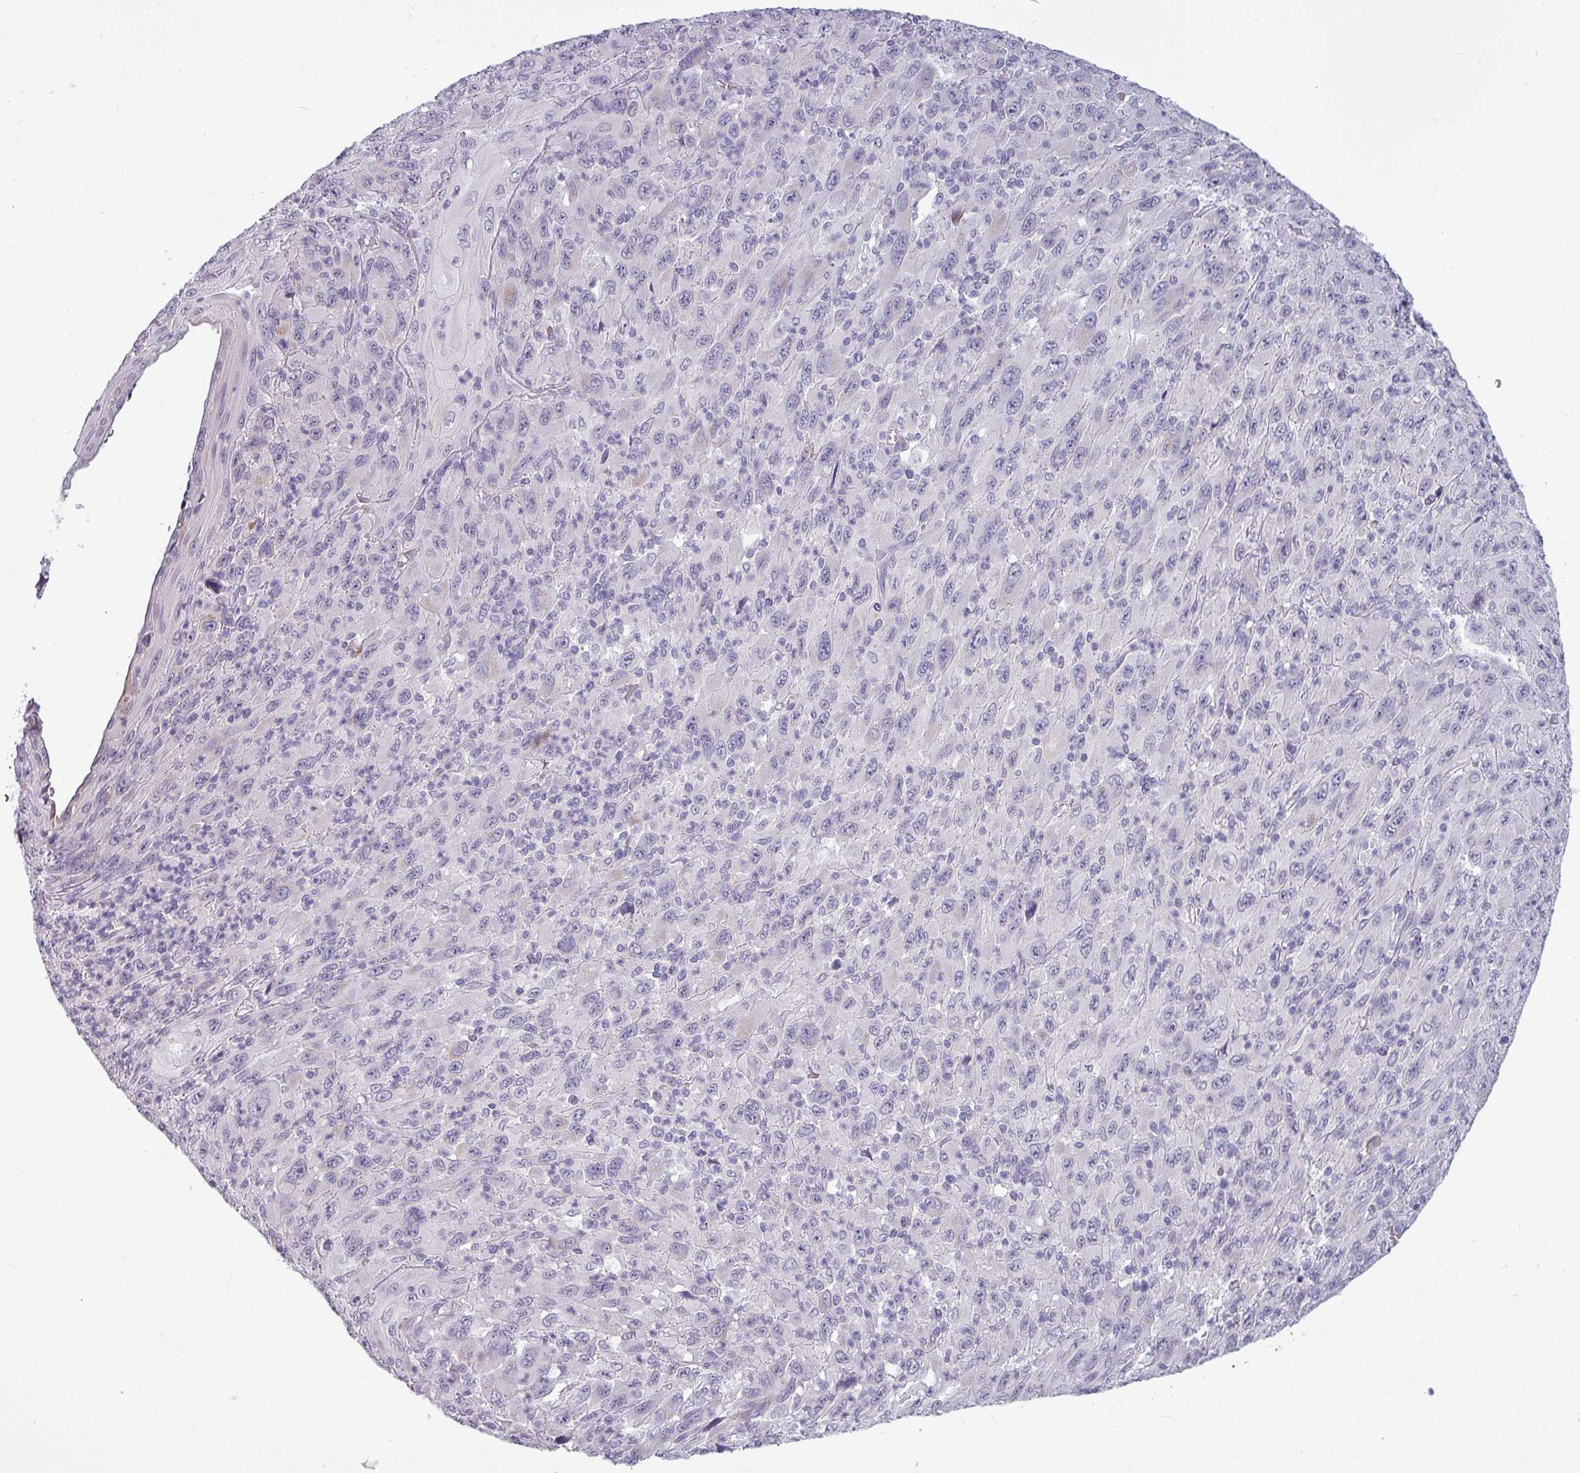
{"staining": {"intensity": "negative", "quantity": "none", "location": "none"}, "tissue": "melanoma", "cell_type": "Tumor cells", "image_type": "cancer", "snomed": [{"axis": "morphology", "description": "Malignant melanoma, Metastatic site"}, {"axis": "topography", "description": "Skin"}], "caption": "Tumor cells are negative for protein expression in human melanoma. (Brightfield microscopy of DAB (3,3'-diaminobenzidine) IHC at high magnification).", "gene": "SLC26A9", "patient": {"sex": "female", "age": 56}}